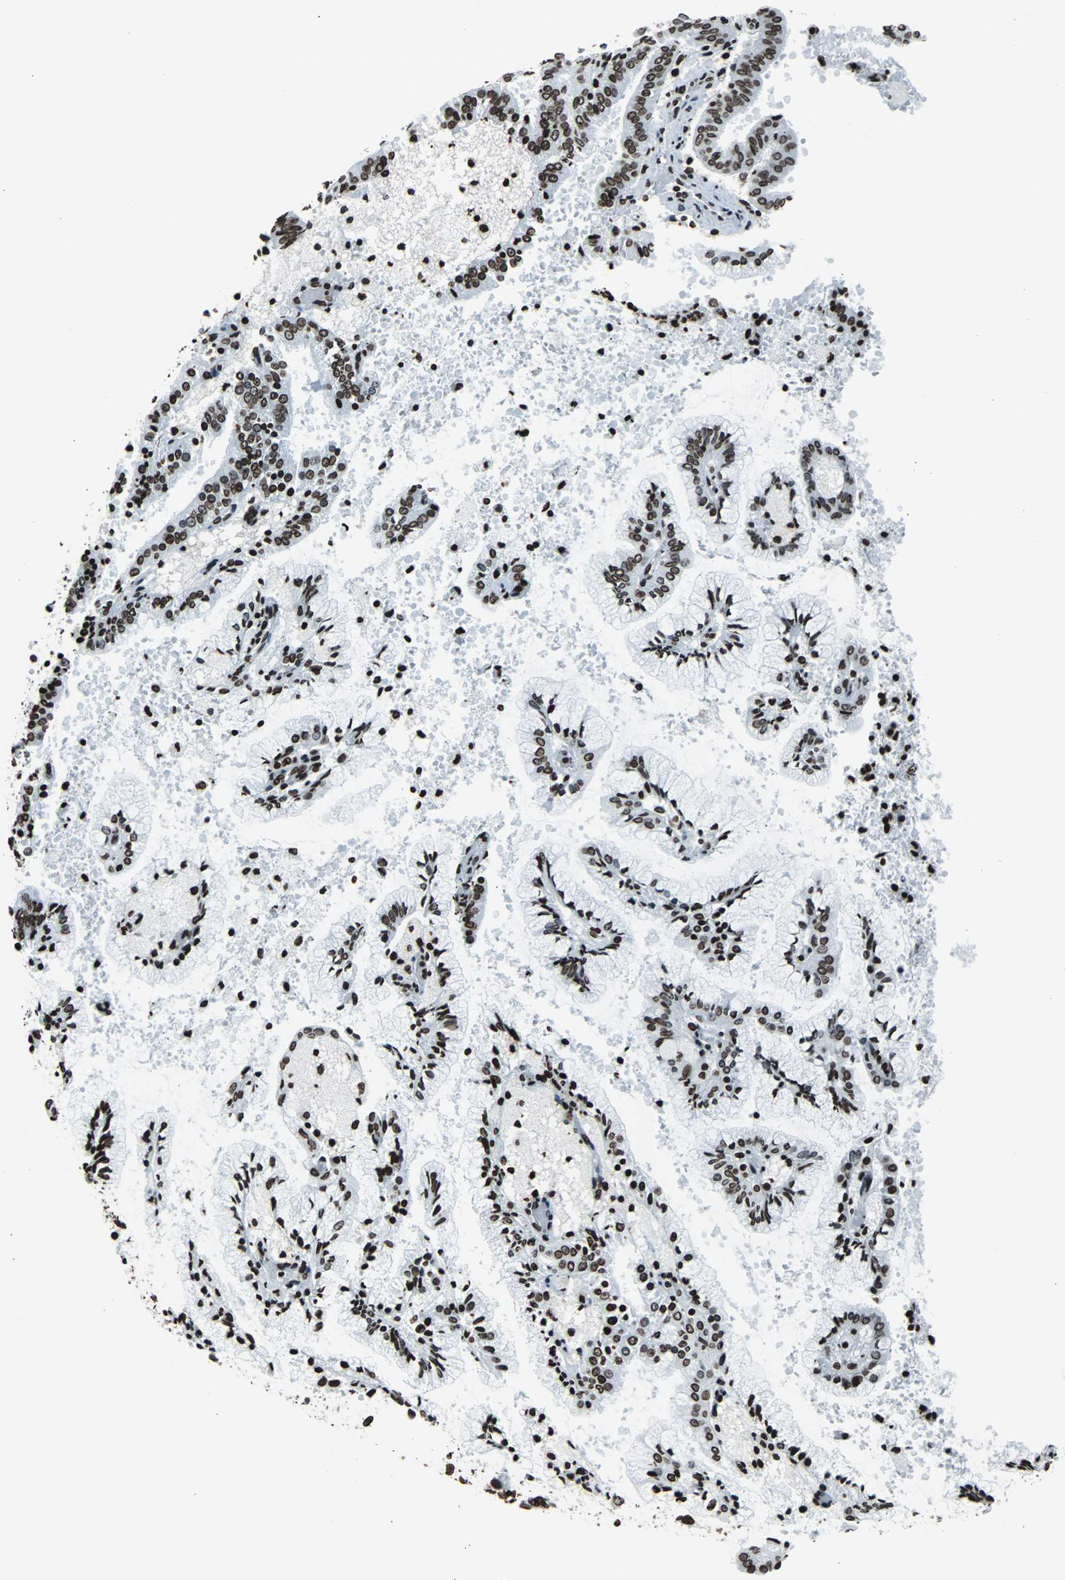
{"staining": {"intensity": "strong", "quantity": ">75%", "location": "nuclear"}, "tissue": "endometrial cancer", "cell_type": "Tumor cells", "image_type": "cancer", "snomed": [{"axis": "morphology", "description": "Adenocarcinoma, NOS"}, {"axis": "topography", "description": "Endometrium"}], "caption": "Immunohistochemical staining of human endometrial cancer exhibits high levels of strong nuclear protein expression in approximately >75% of tumor cells.", "gene": "H2BC18", "patient": {"sex": "female", "age": 63}}